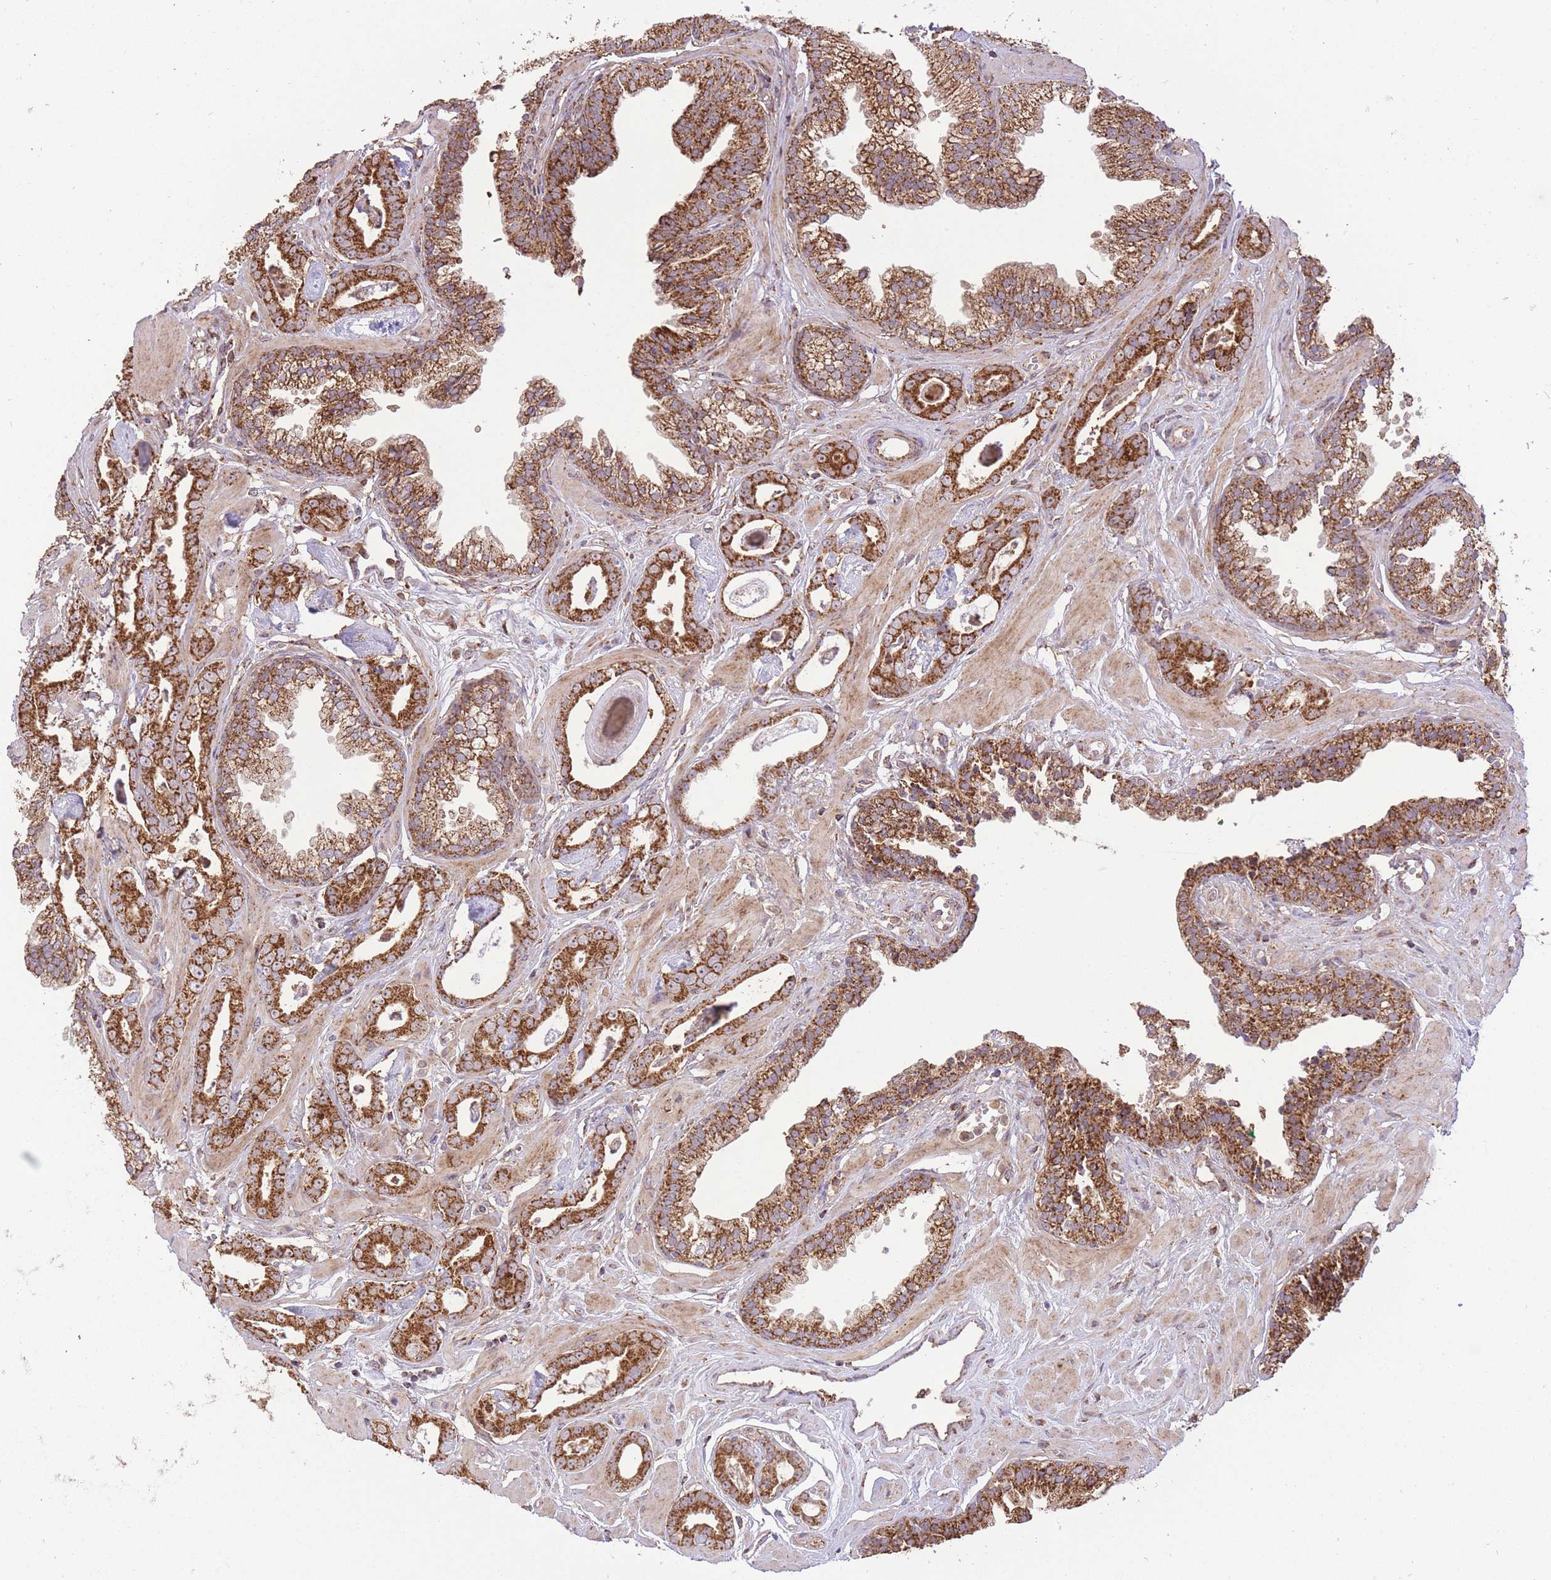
{"staining": {"intensity": "strong", "quantity": ">75%", "location": "cytoplasmic/membranous"}, "tissue": "prostate cancer", "cell_type": "Tumor cells", "image_type": "cancer", "snomed": [{"axis": "morphology", "description": "Adenocarcinoma, Low grade"}, {"axis": "topography", "description": "Prostate"}], "caption": "A high-resolution photomicrograph shows immunohistochemistry staining of prostate cancer, which shows strong cytoplasmic/membranous expression in about >75% of tumor cells.", "gene": "PREP", "patient": {"sex": "male", "age": 60}}